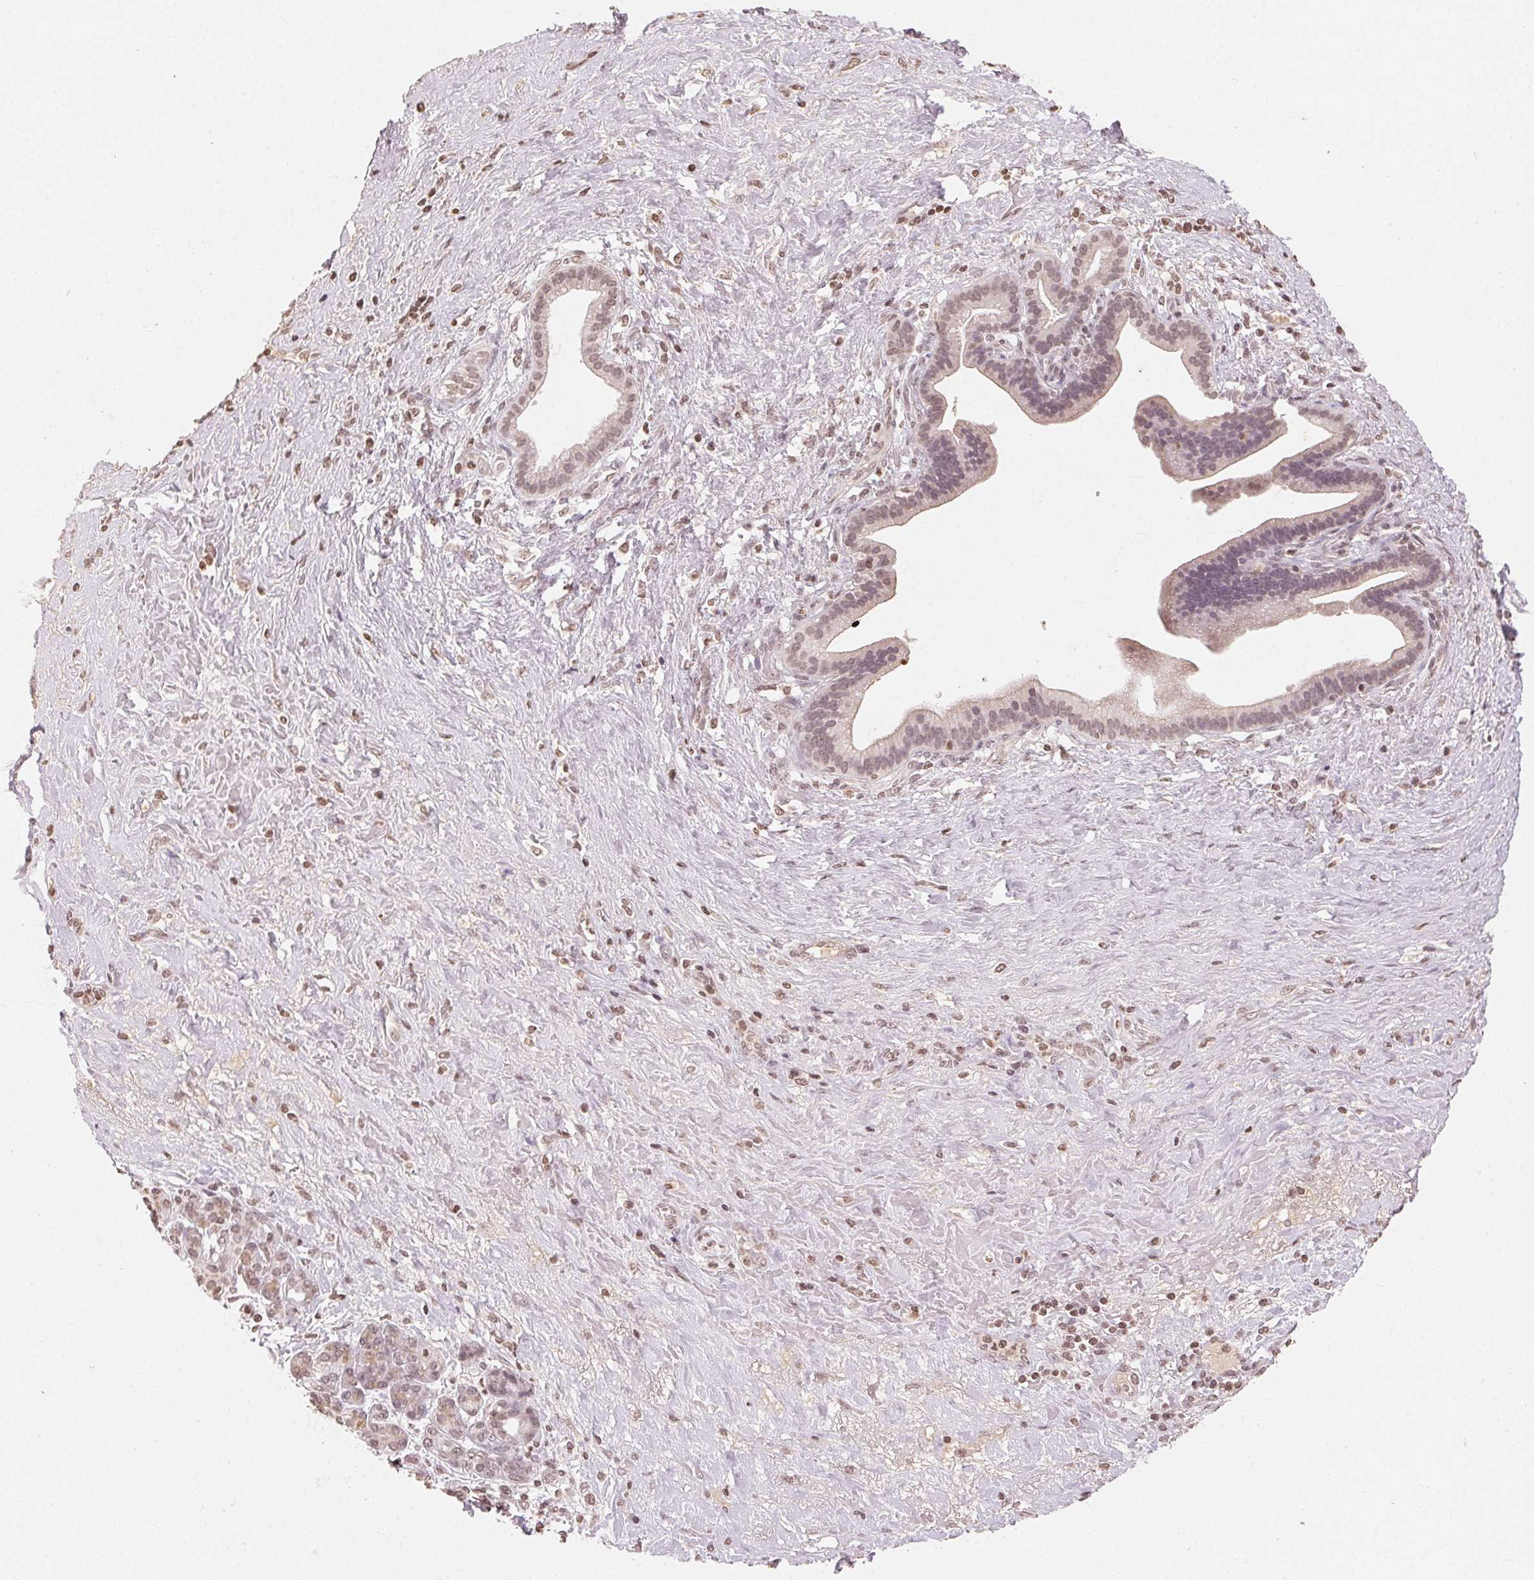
{"staining": {"intensity": "weak", "quantity": "<25%", "location": "nuclear"}, "tissue": "pancreatic cancer", "cell_type": "Tumor cells", "image_type": "cancer", "snomed": [{"axis": "morphology", "description": "Adenocarcinoma, NOS"}, {"axis": "topography", "description": "Pancreas"}], "caption": "Tumor cells show no significant staining in pancreatic cancer (adenocarcinoma).", "gene": "TBP", "patient": {"sex": "male", "age": 44}}